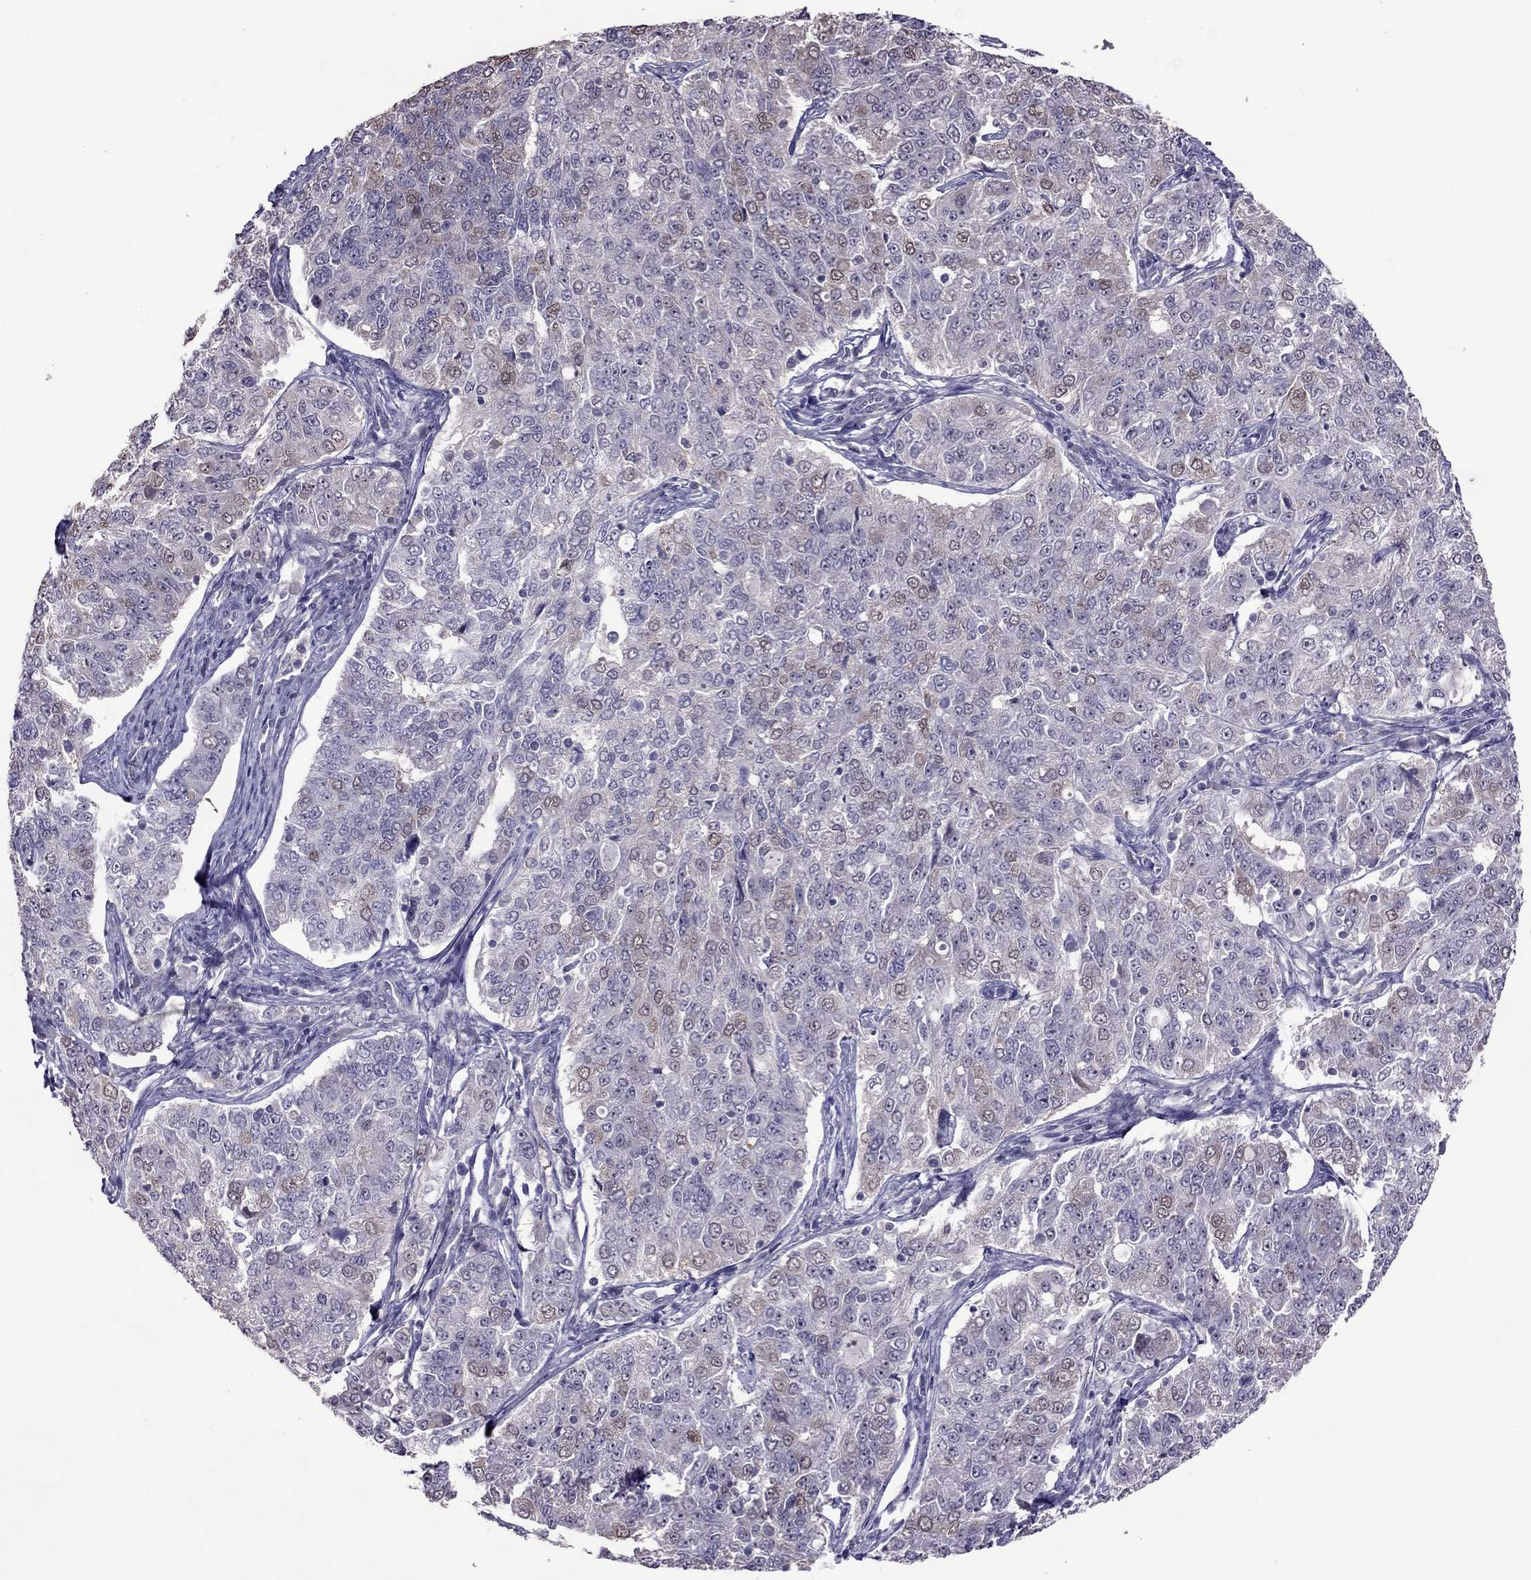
{"staining": {"intensity": "weak", "quantity": "<25%", "location": "cytoplasmic/membranous"}, "tissue": "endometrial cancer", "cell_type": "Tumor cells", "image_type": "cancer", "snomed": [{"axis": "morphology", "description": "Adenocarcinoma, NOS"}, {"axis": "topography", "description": "Endometrium"}], "caption": "IHC photomicrograph of endometrial cancer stained for a protein (brown), which exhibits no expression in tumor cells. (Stains: DAB IHC with hematoxylin counter stain, Microscopy: brightfield microscopy at high magnification).", "gene": "LRRC46", "patient": {"sex": "female", "age": 43}}